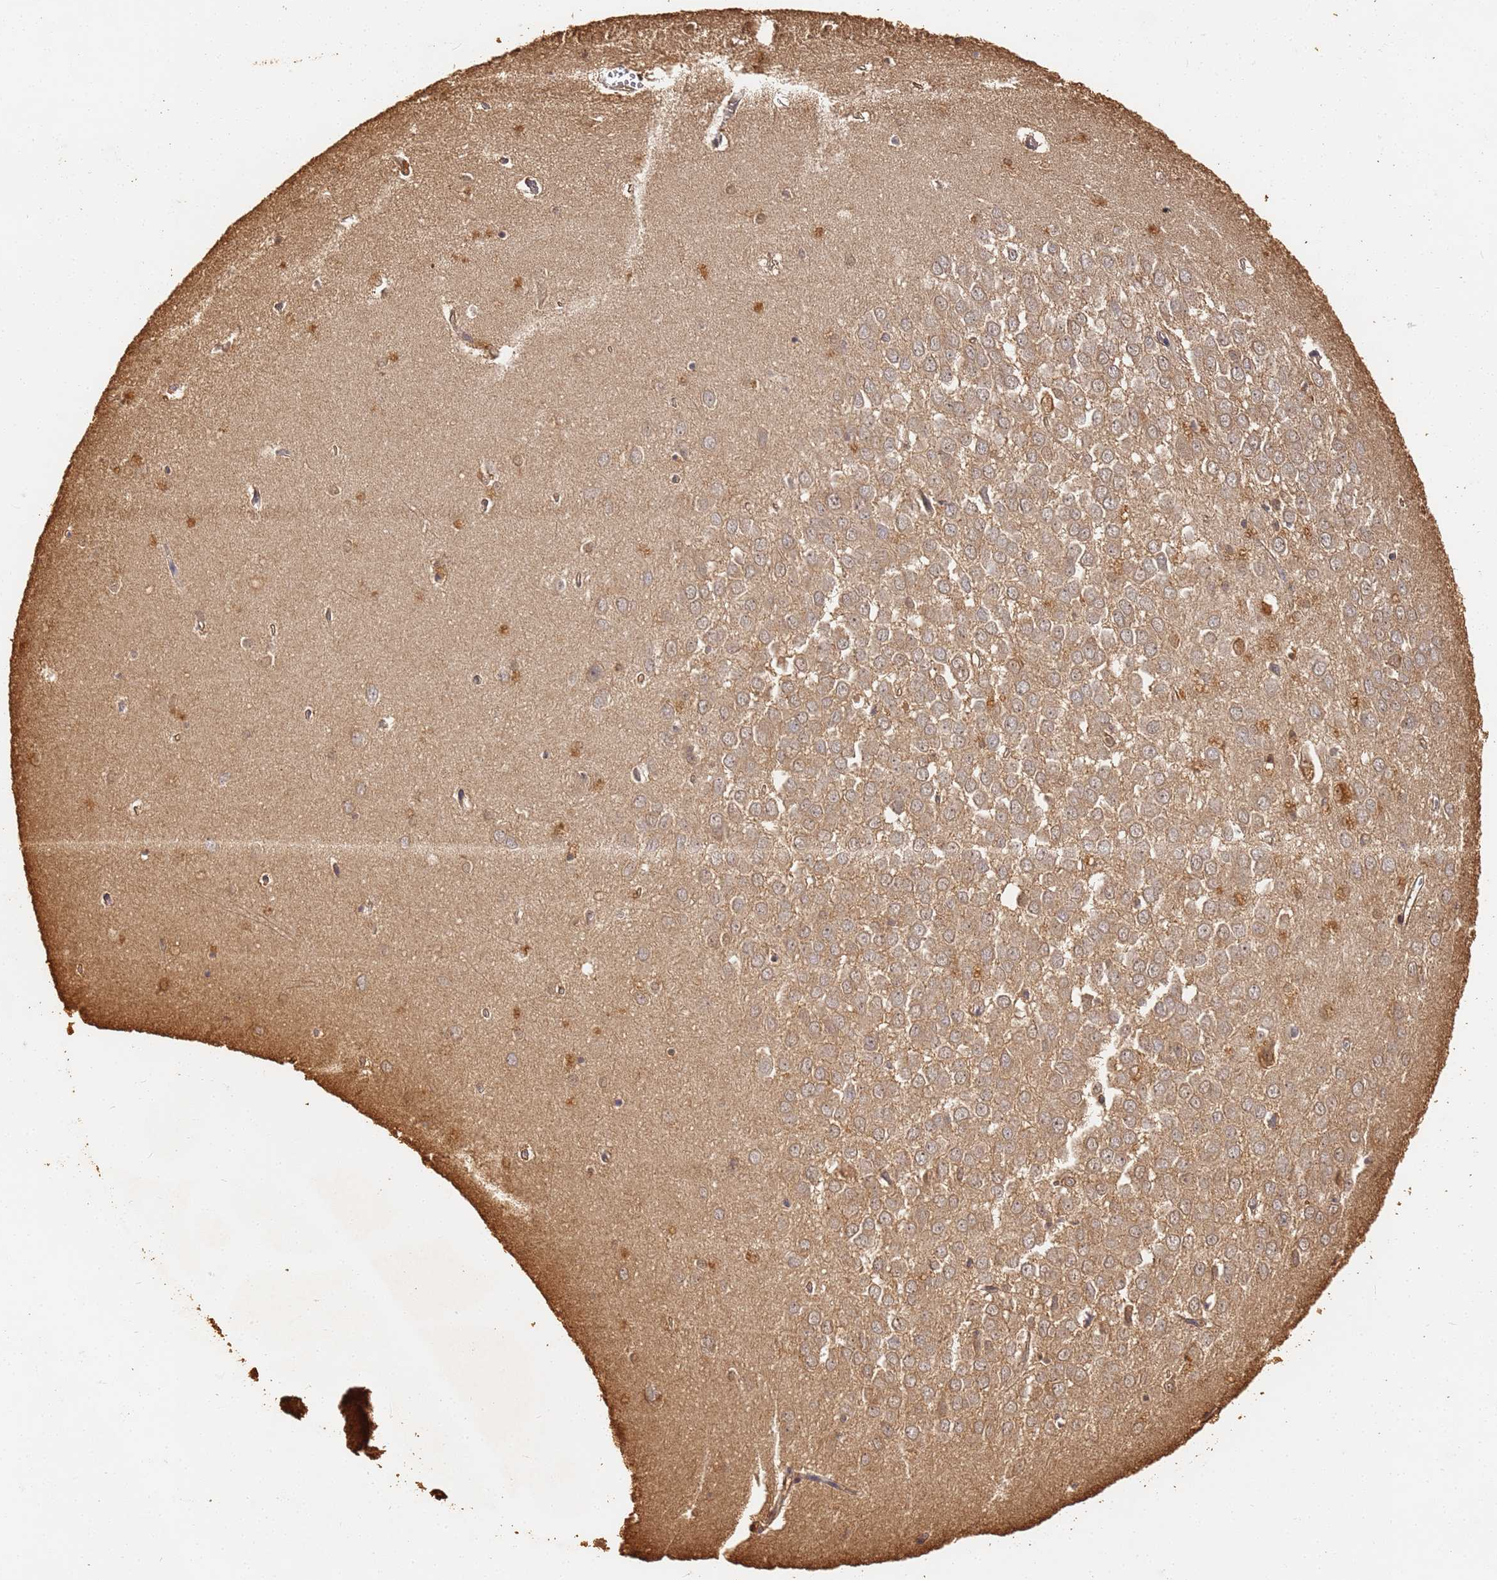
{"staining": {"intensity": "weak", "quantity": "<25%", "location": "nuclear"}, "tissue": "hippocampus", "cell_type": "Glial cells", "image_type": "normal", "snomed": [{"axis": "morphology", "description": "Normal tissue, NOS"}, {"axis": "topography", "description": "Hippocampus"}], "caption": "The IHC image has no significant staining in glial cells of hippocampus.", "gene": "JAK2", "patient": {"sex": "female", "age": 64}}